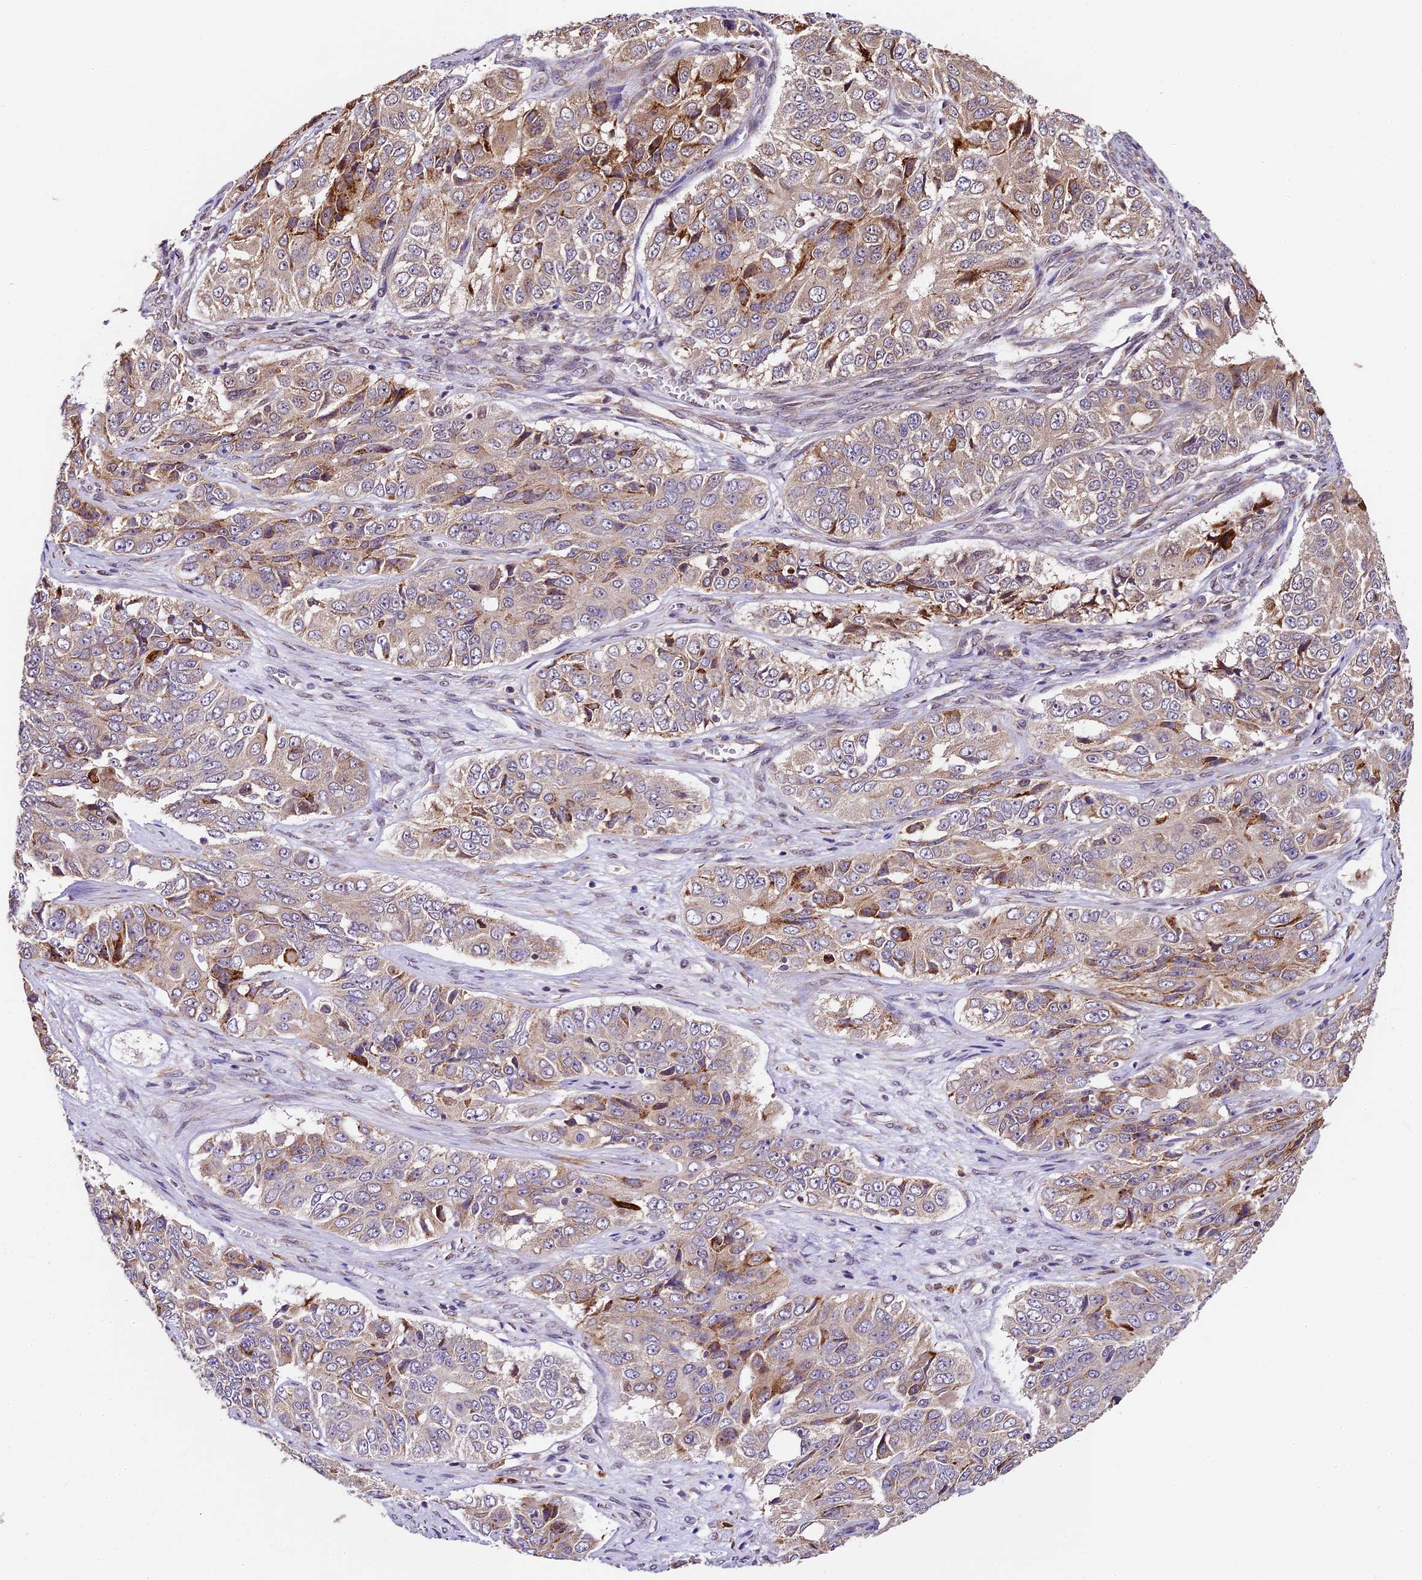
{"staining": {"intensity": "moderate", "quantity": "<25%", "location": "cytoplasmic/membranous"}, "tissue": "ovarian cancer", "cell_type": "Tumor cells", "image_type": "cancer", "snomed": [{"axis": "morphology", "description": "Carcinoma, endometroid"}, {"axis": "topography", "description": "Ovary"}], "caption": "DAB immunohistochemical staining of human ovarian endometroid carcinoma demonstrates moderate cytoplasmic/membranous protein expression in approximately <25% of tumor cells.", "gene": "TRIM22", "patient": {"sex": "female", "age": 51}}